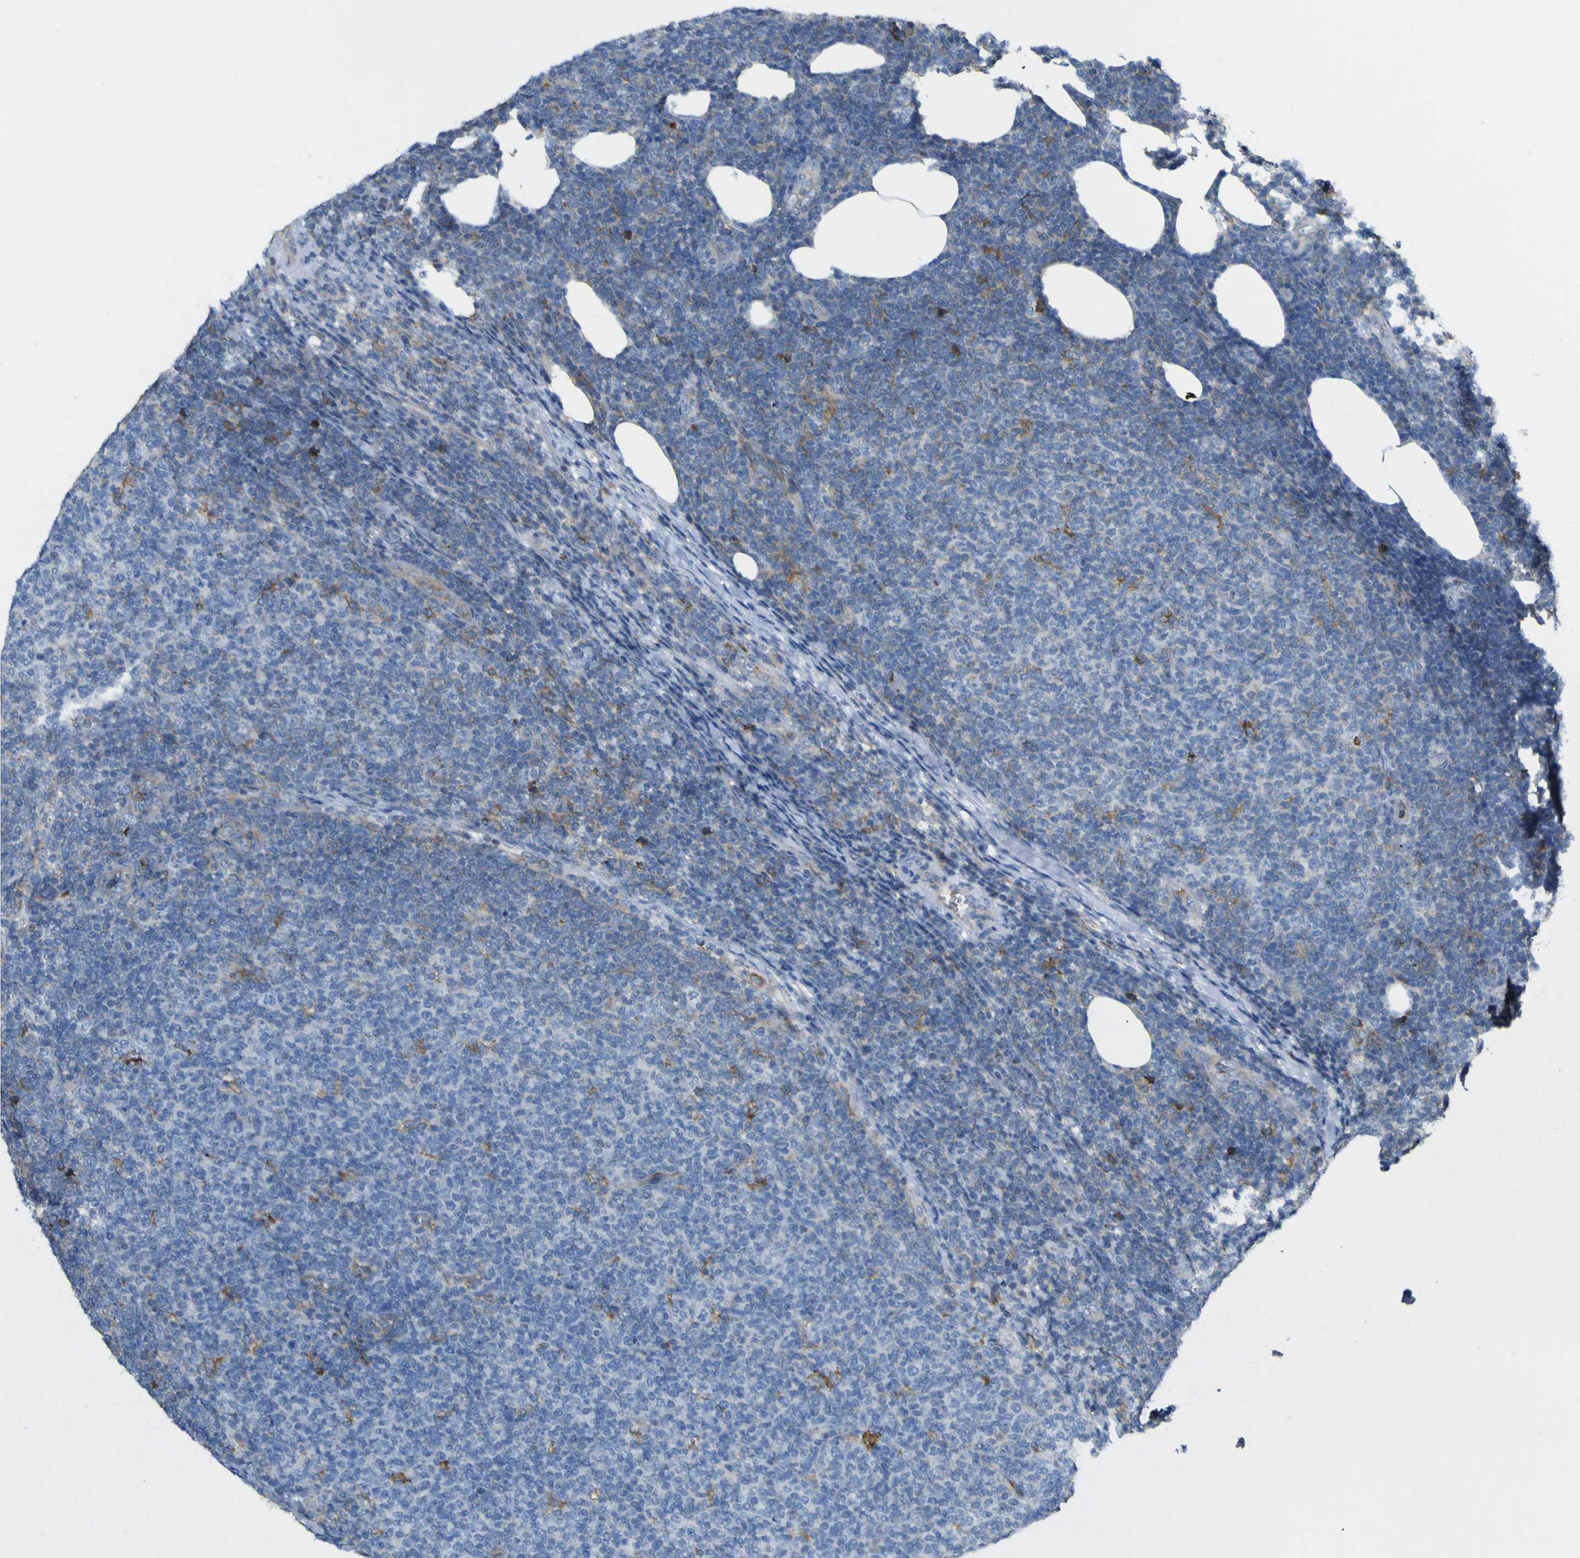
{"staining": {"intensity": "negative", "quantity": "none", "location": "none"}, "tissue": "lymphoma", "cell_type": "Tumor cells", "image_type": "cancer", "snomed": [{"axis": "morphology", "description": "Malignant lymphoma, non-Hodgkin's type, Low grade"}, {"axis": "topography", "description": "Lymph node"}], "caption": "An IHC micrograph of lymphoma is shown. There is no staining in tumor cells of lymphoma.", "gene": "IGF2R", "patient": {"sex": "male", "age": 66}}